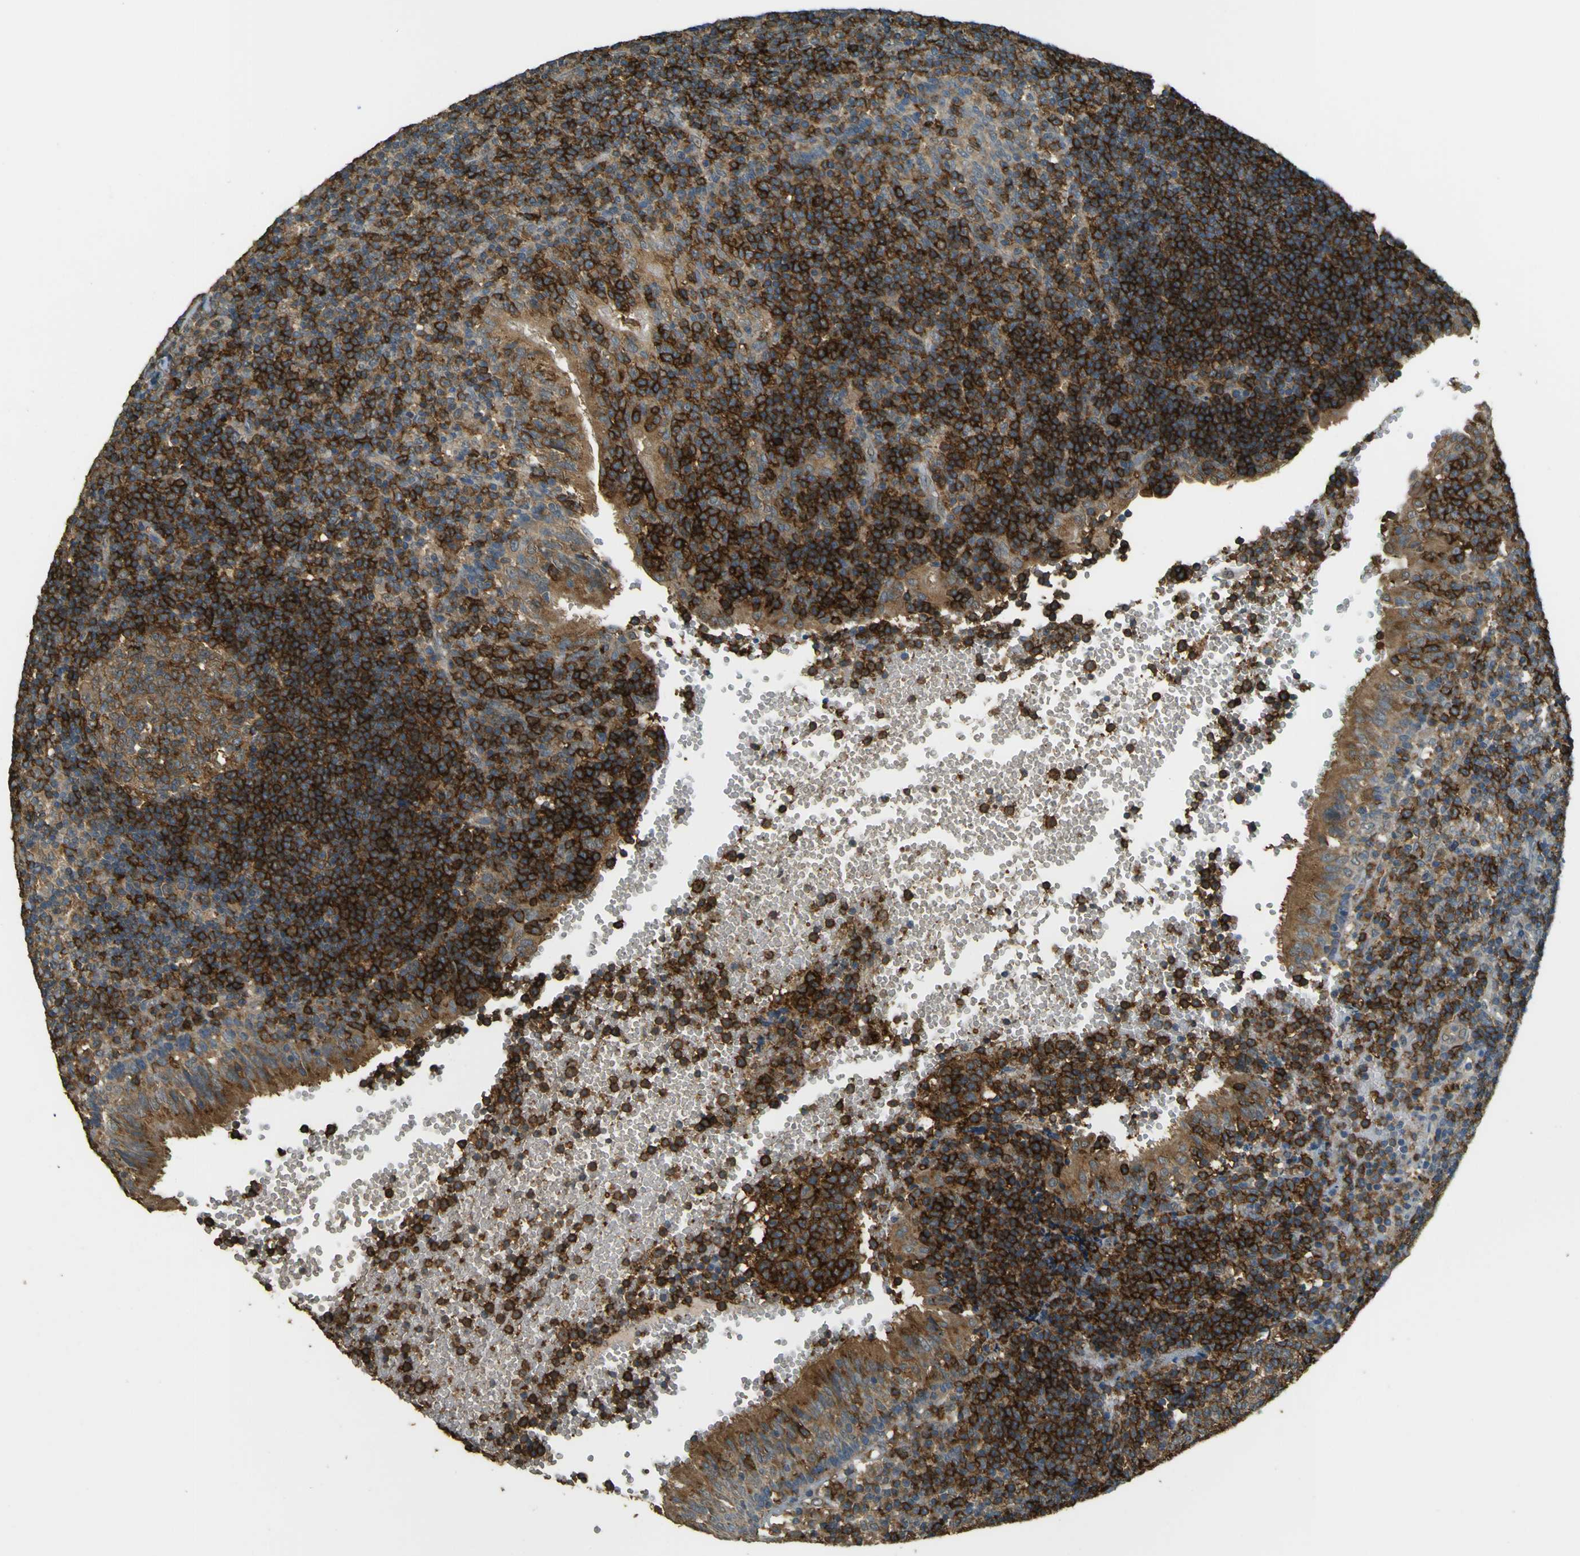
{"staining": {"intensity": "strong", "quantity": "25%-75%", "location": "cytoplasmic/membranous"}, "tissue": "tonsil", "cell_type": "Germinal center cells", "image_type": "normal", "snomed": [{"axis": "morphology", "description": "Normal tissue, NOS"}, {"axis": "topography", "description": "Tonsil"}], "caption": "Immunohistochemistry (IHC) histopathology image of normal tonsil stained for a protein (brown), which exhibits high levels of strong cytoplasmic/membranous positivity in about 25%-75% of germinal center cells.", "gene": "GOLGA1", "patient": {"sex": "female", "age": 40}}